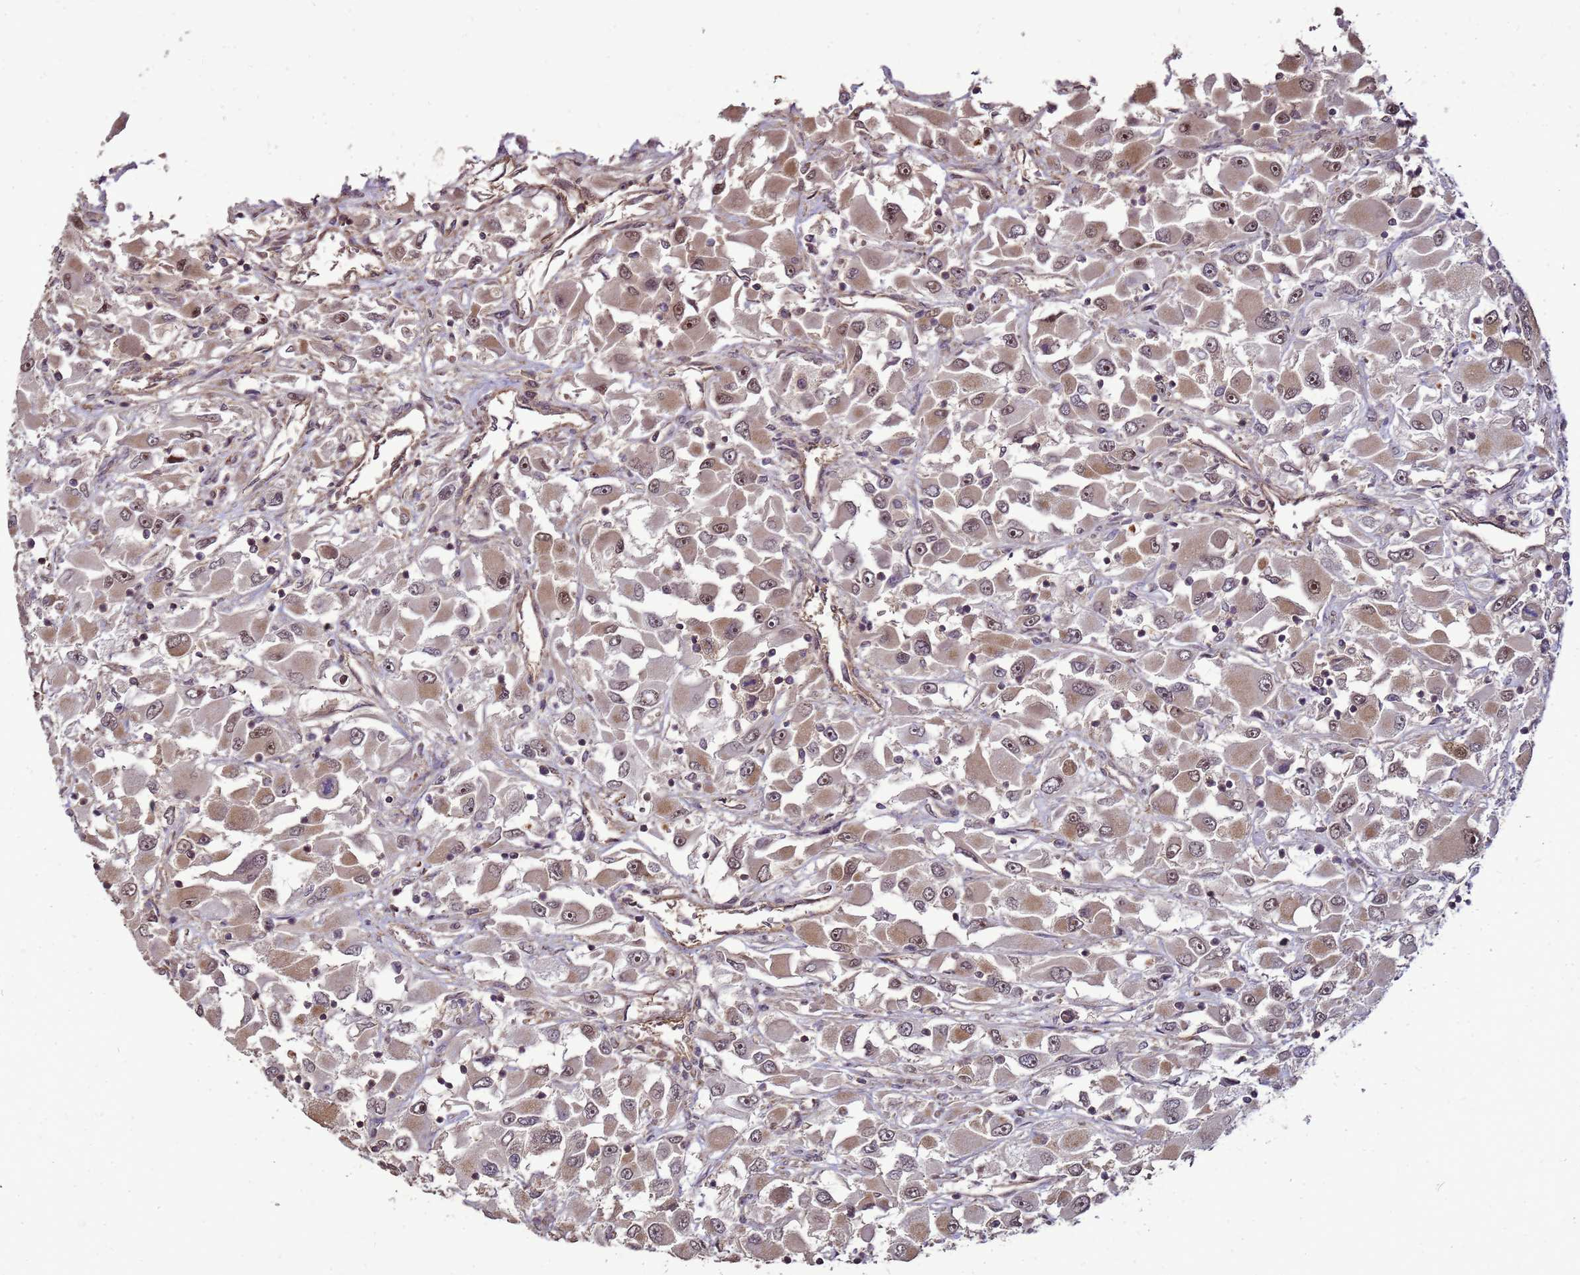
{"staining": {"intensity": "moderate", "quantity": ">75%", "location": "cytoplasmic/membranous,nuclear"}, "tissue": "renal cancer", "cell_type": "Tumor cells", "image_type": "cancer", "snomed": [{"axis": "morphology", "description": "Adenocarcinoma, NOS"}, {"axis": "topography", "description": "Kidney"}], "caption": "Immunohistochemical staining of renal cancer (adenocarcinoma) demonstrates medium levels of moderate cytoplasmic/membranous and nuclear protein staining in approximately >75% of tumor cells. The protein is shown in brown color, while the nuclei are stained blue.", "gene": "CRBN", "patient": {"sex": "female", "age": 52}}